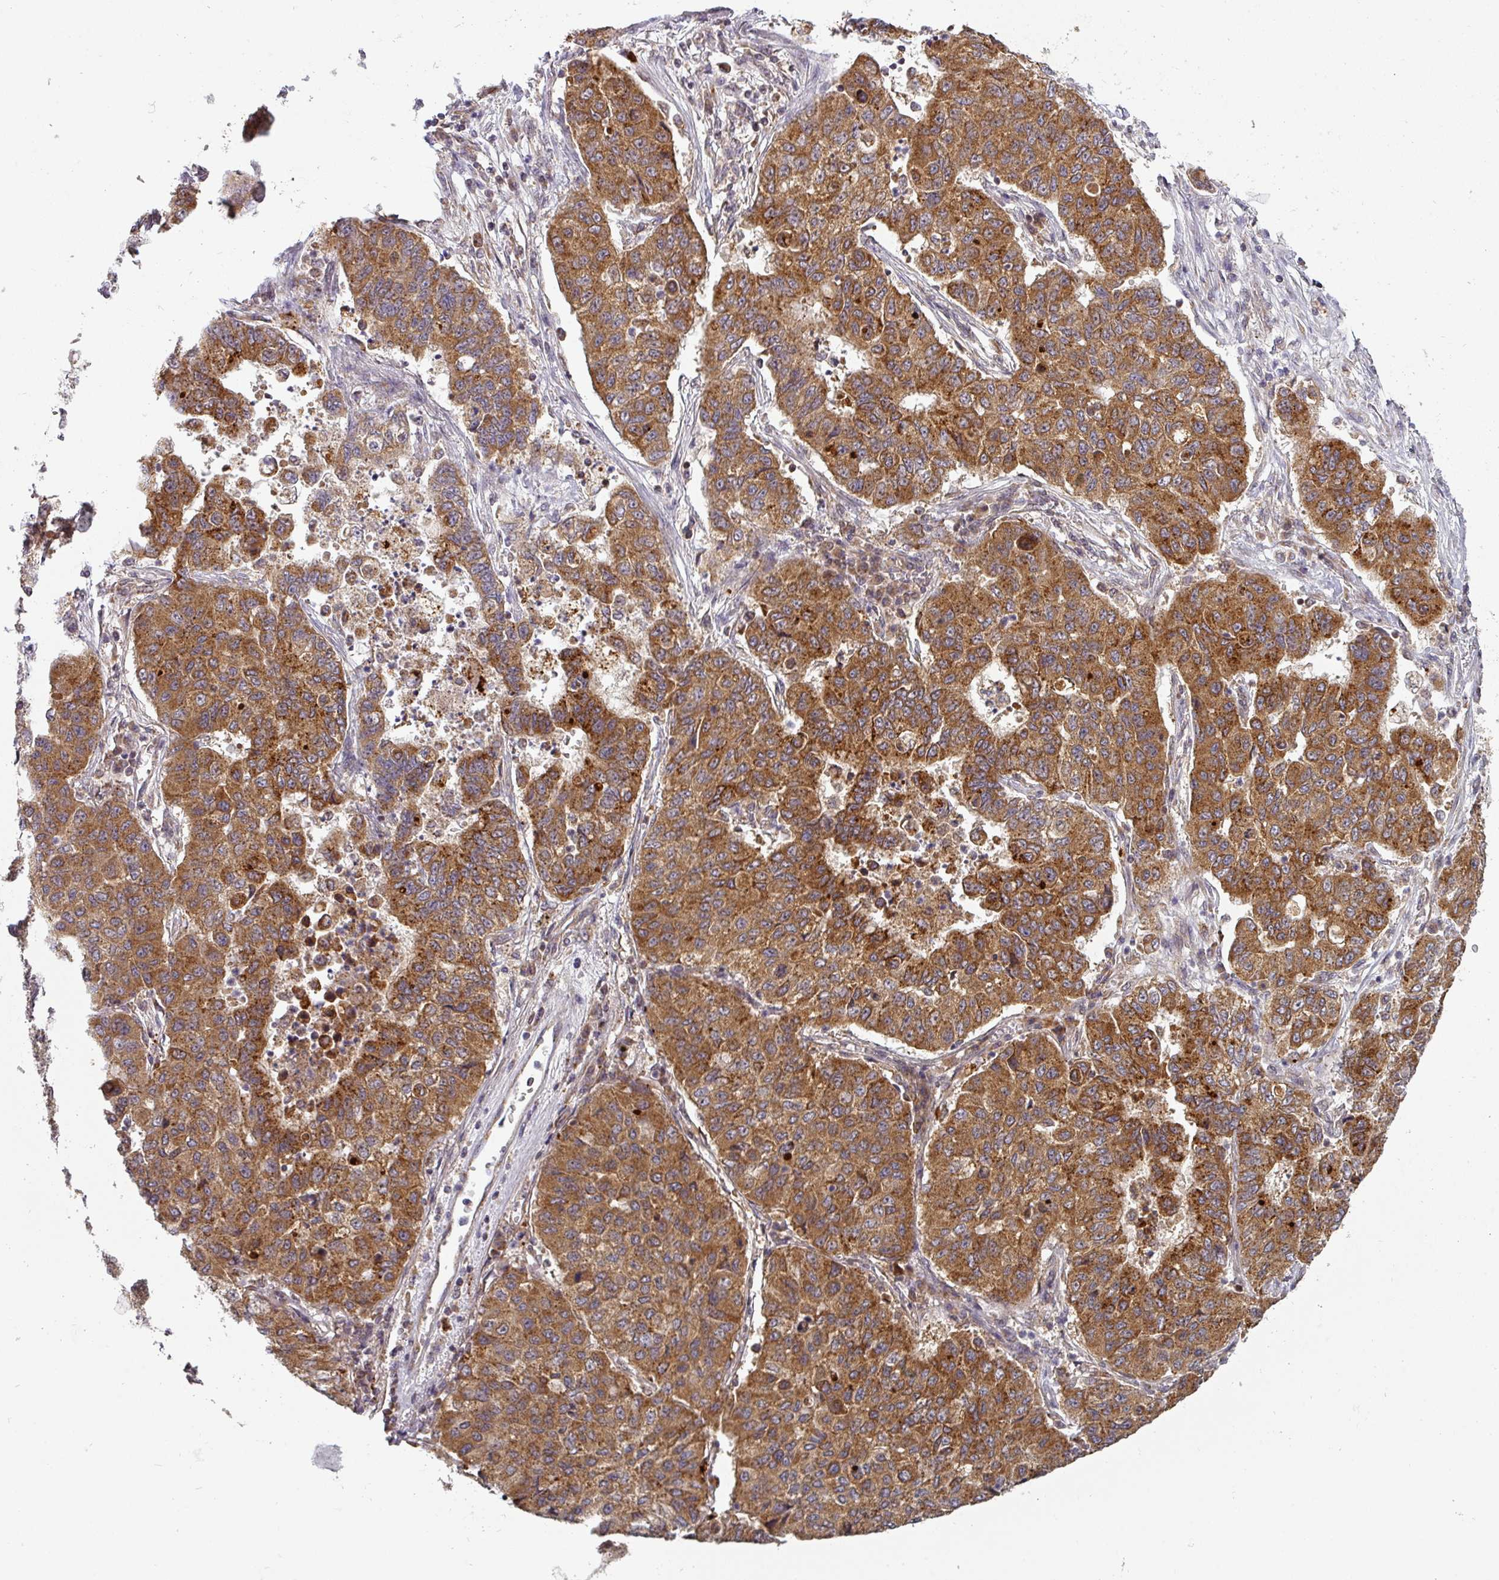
{"staining": {"intensity": "strong", "quantity": ">75%", "location": "cytoplasmic/membranous"}, "tissue": "lung cancer", "cell_type": "Tumor cells", "image_type": "cancer", "snomed": [{"axis": "morphology", "description": "Squamous cell carcinoma, NOS"}, {"axis": "topography", "description": "Lung"}], "caption": "Protein staining shows strong cytoplasmic/membranous positivity in approximately >75% of tumor cells in lung cancer. (IHC, brightfield microscopy, high magnification).", "gene": "MRPS16", "patient": {"sex": "male", "age": 74}}